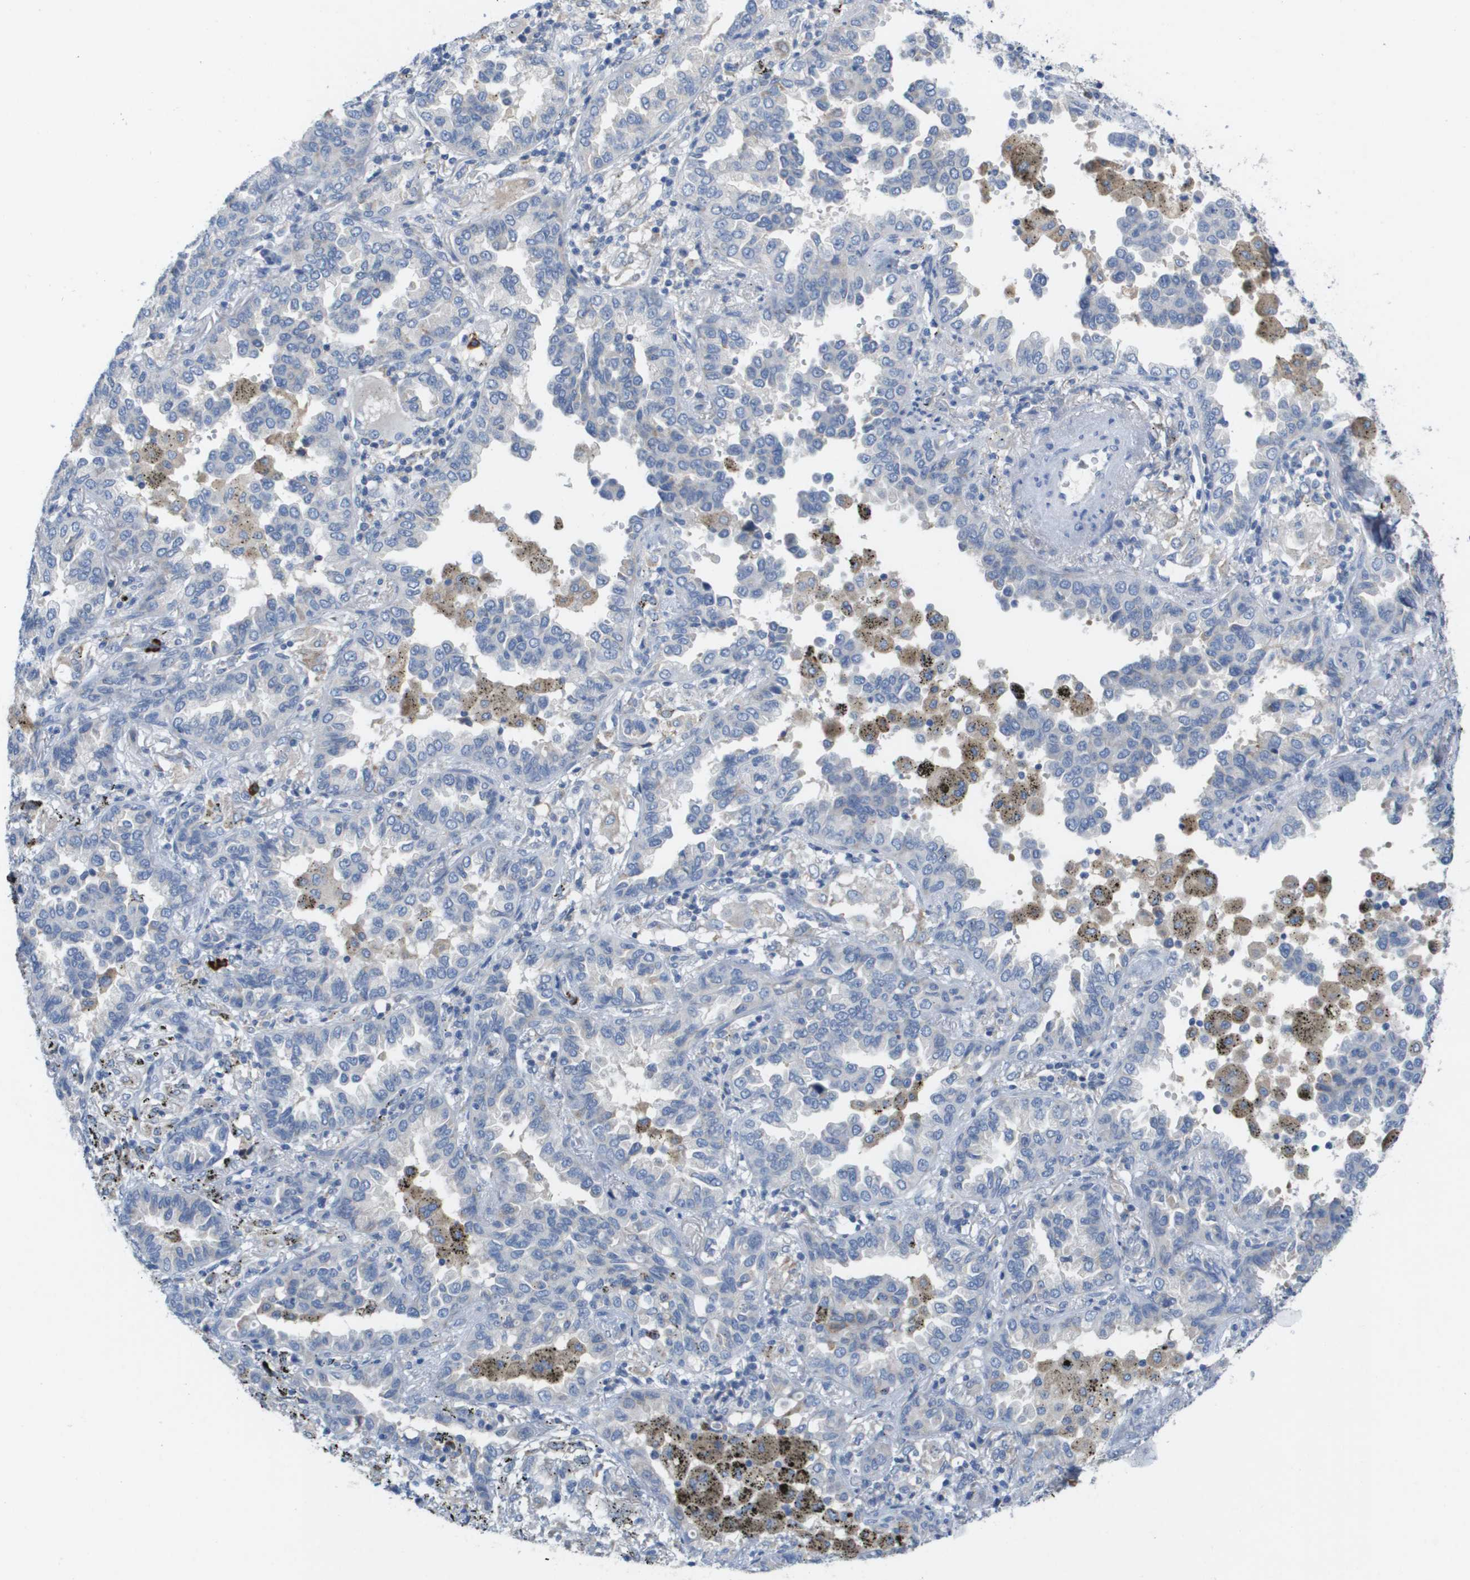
{"staining": {"intensity": "negative", "quantity": "none", "location": "none"}, "tissue": "lung cancer", "cell_type": "Tumor cells", "image_type": "cancer", "snomed": [{"axis": "morphology", "description": "Normal tissue, NOS"}, {"axis": "morphology", "description": "Adenocarcinoma, NOS"}, {"axis": "topography", "description": "Lung"}], "caption": "IHC of human lung cancer (adenocarcinoma) demonstrates no staining in tumor cells.", "gene": "CD3G", "patient": {"sex": "male", "age": 59}}